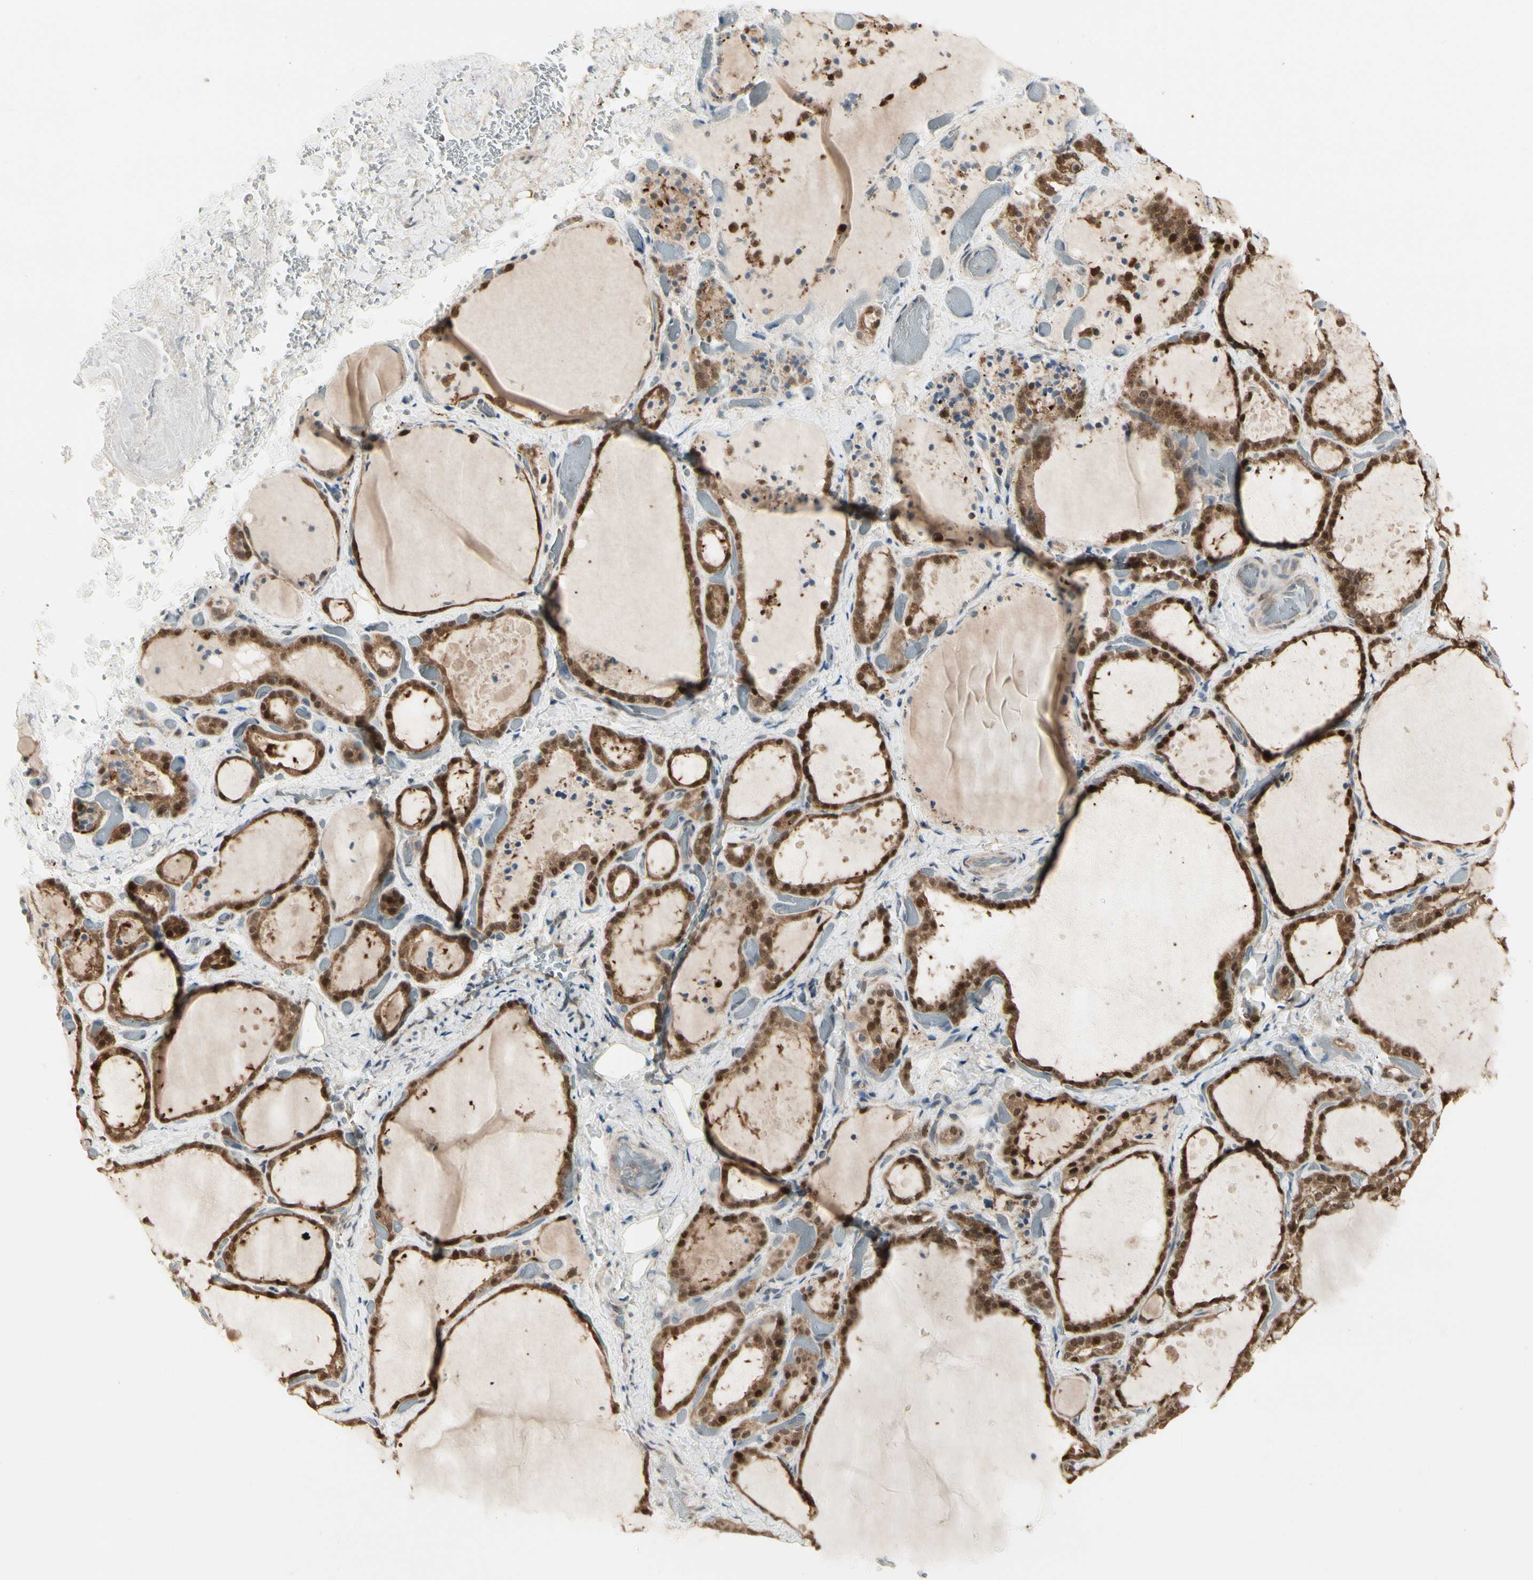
{"staining": {"intensity": "strong", "quantity": ">75%", "location": "cytoplasmic/membranous,nuclear"}, "tissue": "thyroid gland", "cell_type": "Glandular cells", "image_type": "normal", "snomed": [{"axis": "morphology", "description": "Normal tissue, NOS"}, {"axis": "topography", "description": "Thyroid gland"}], "caption": "Immunohistochemistry (IHC) (DAB) staining of normal thyroid gland displays strong cytoplasmic/membranous,nuclear protein staining in approximately >75% of glandular cells. (DAB = brown stain, brightfield microscopy at high magnification).", "gene": "EVC", "patient": {"sex": "female", "age": 44}}